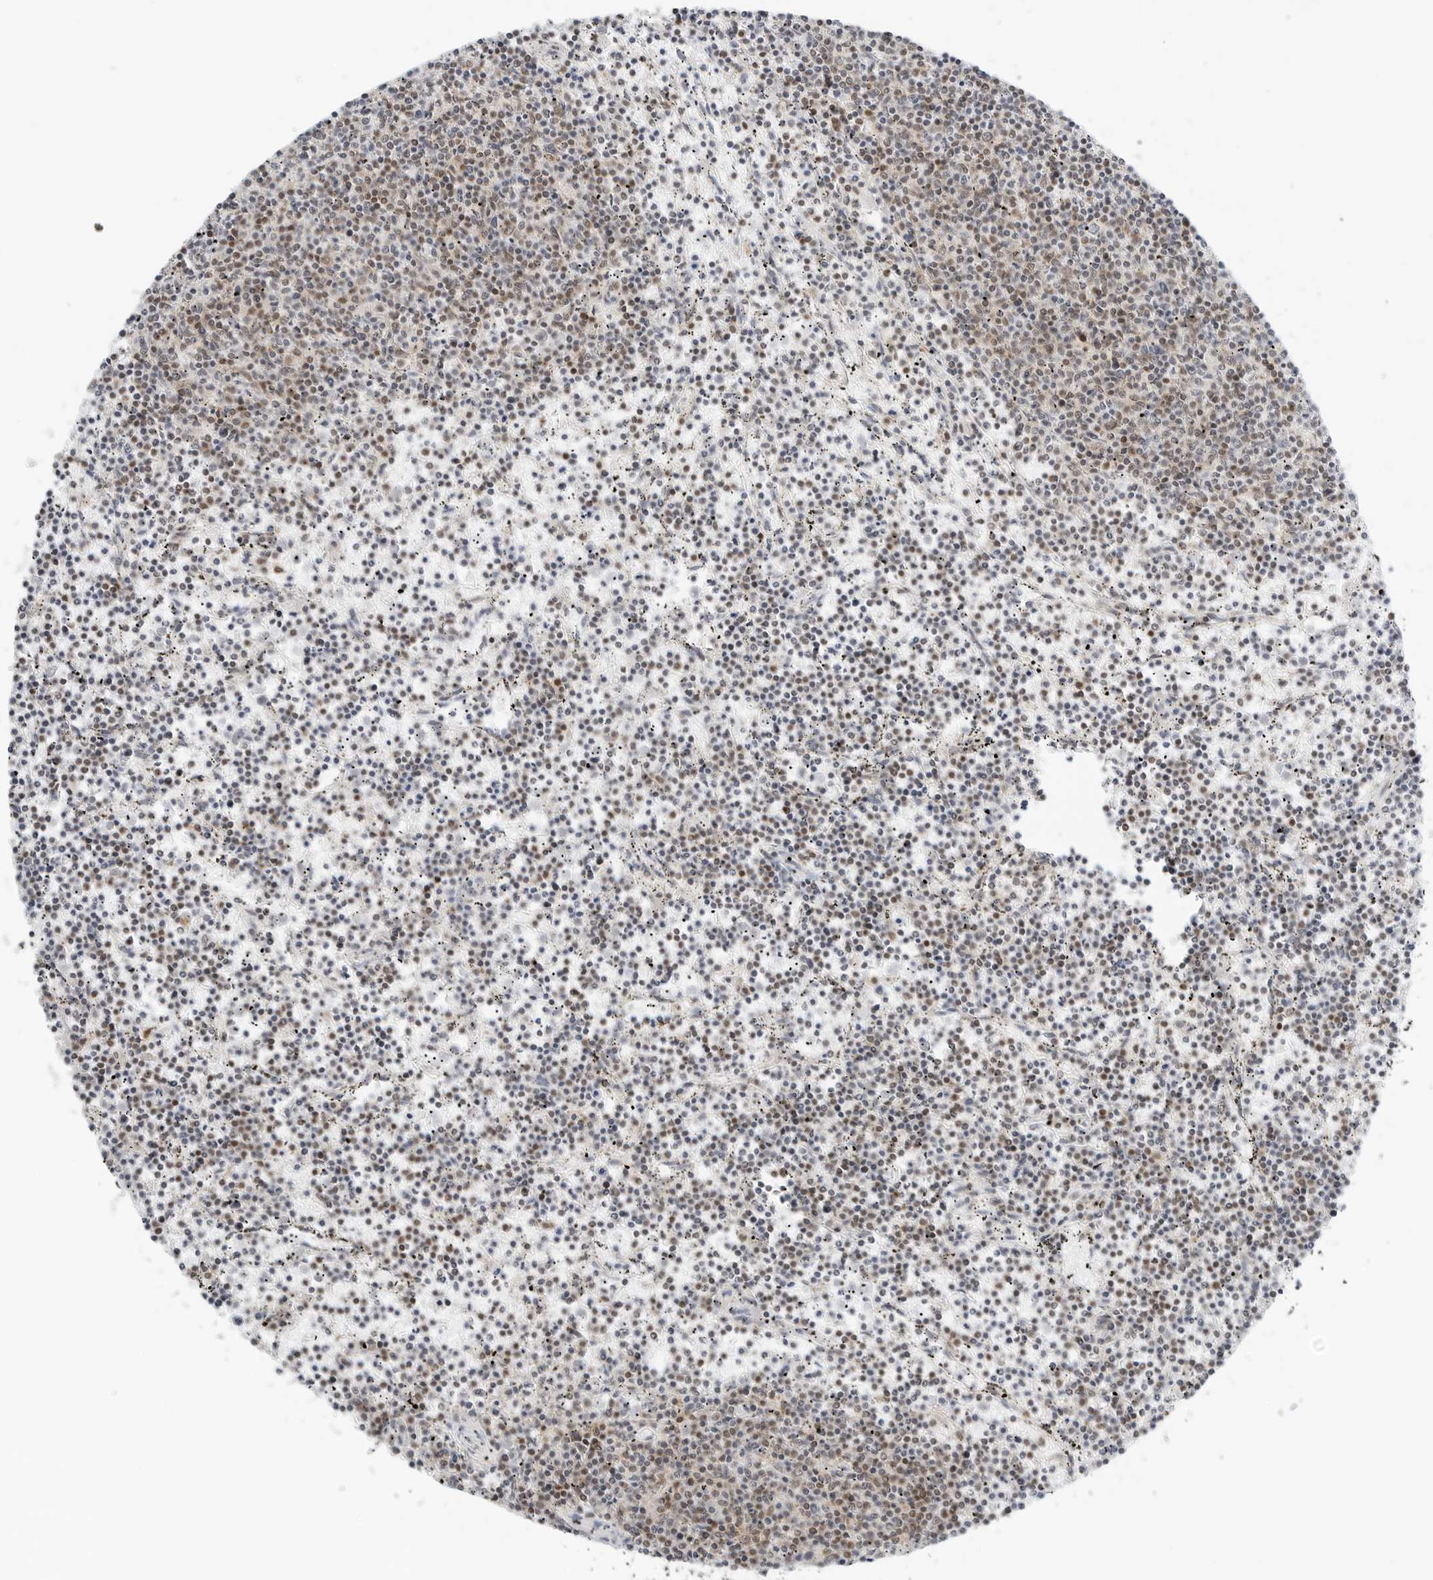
{"staining": {"intensity": "weak", "quantity": "<25%", "location": "nuclear"}, "tissue": "lymphoma", "cell_type": "Tumor cells", "image_type": "cancer", "snomed": [{"axis": "morphology", "description": "Malignant lymphoma, non-Hodgkin's type, Low grade"}, {"axis": "topography", "description": "Spleen"}], "caption": "Immunohistochemistry micrograph of neoplastic tissue: lymphoma stained with DAB (3,3'-diaminobenzidine) reveals no significant protein staining in tumor cells.", "gene": "RIMKLA", "patient": {"sex": "female", "age": 50}}